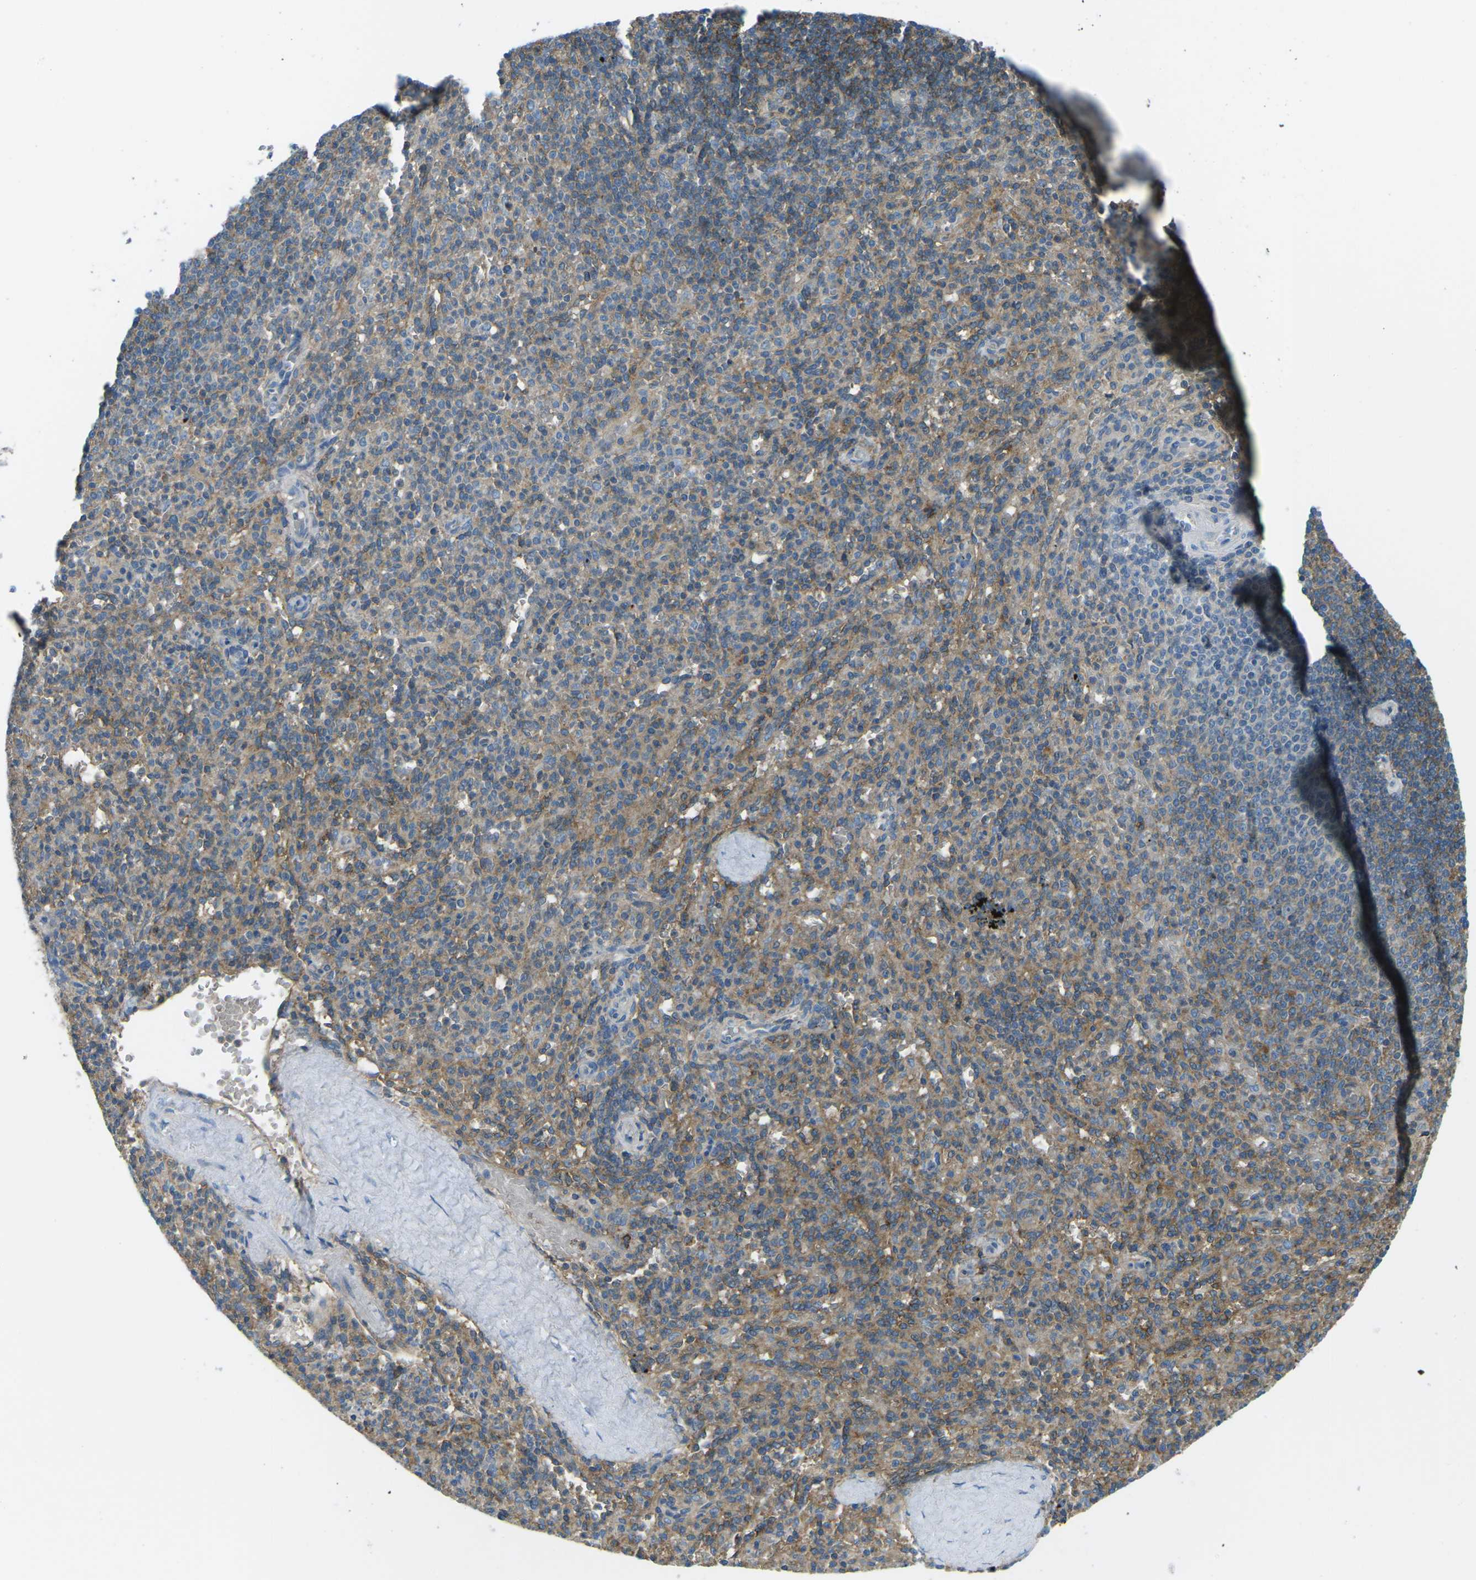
{"staining": {"intensity": "moderate", "quantity": "25%-75%", "location": "cytoplasmic/membranous"}, "tissue": "spleen", "cell_type": "Cells in red pulp", "image_type": "normal", "snomed": [{"axis": "morphology", "description": "Normal tissue, NOS"}, {"axis": "topography", "description": "Spleen"}], "caption": "Immunohistochemistry (IHC) (DAB (3,3'-diaminobenzidine)) staining of normal spleen demonstrates moderate cytoplasmic/membranous protein staining in approximately 25%-75% of cells in red pulp.", "gene": "CD47", "patient": {"sex": "male", "age": 36}}